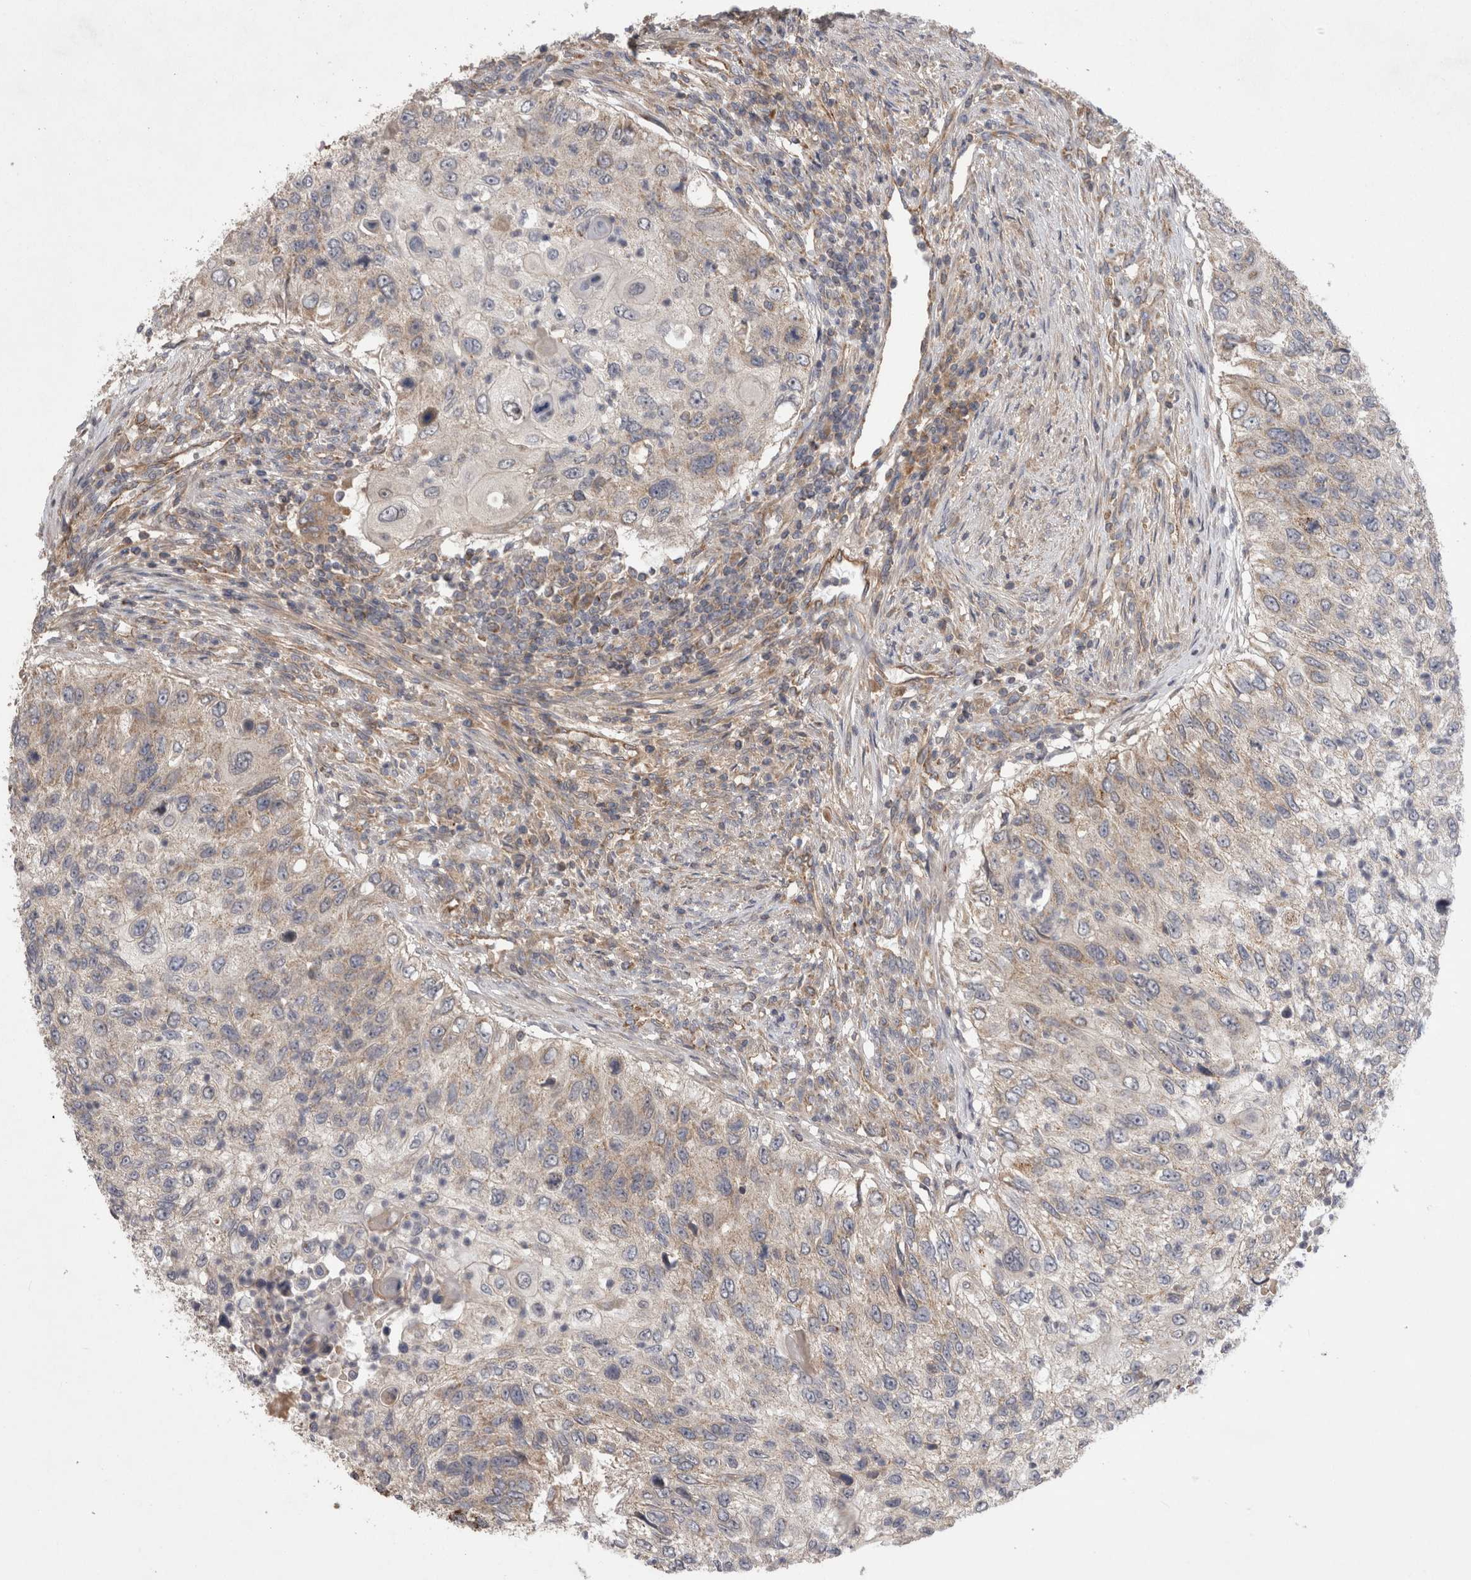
{"staining": {"intensity": "negative", "quantity": "none", "location": "none"}, "tissue": "urothelial cancer", "cell_type": "Tumor cells", "image_type": "cancer", "snomed": [{"axis": "morphology", "description": "Urothelial carcinoma, High grade"}, {"axis": "topography", "description": "Urinary bladder"}], "caption": "Immunohistochemistry image of neoplastic tissue: urothelial cancer stained with DAB demonstrates no significant protein expression in tumor cells.", "gene": "DARS2", "patient": {"sex": "female", "age": 60}}